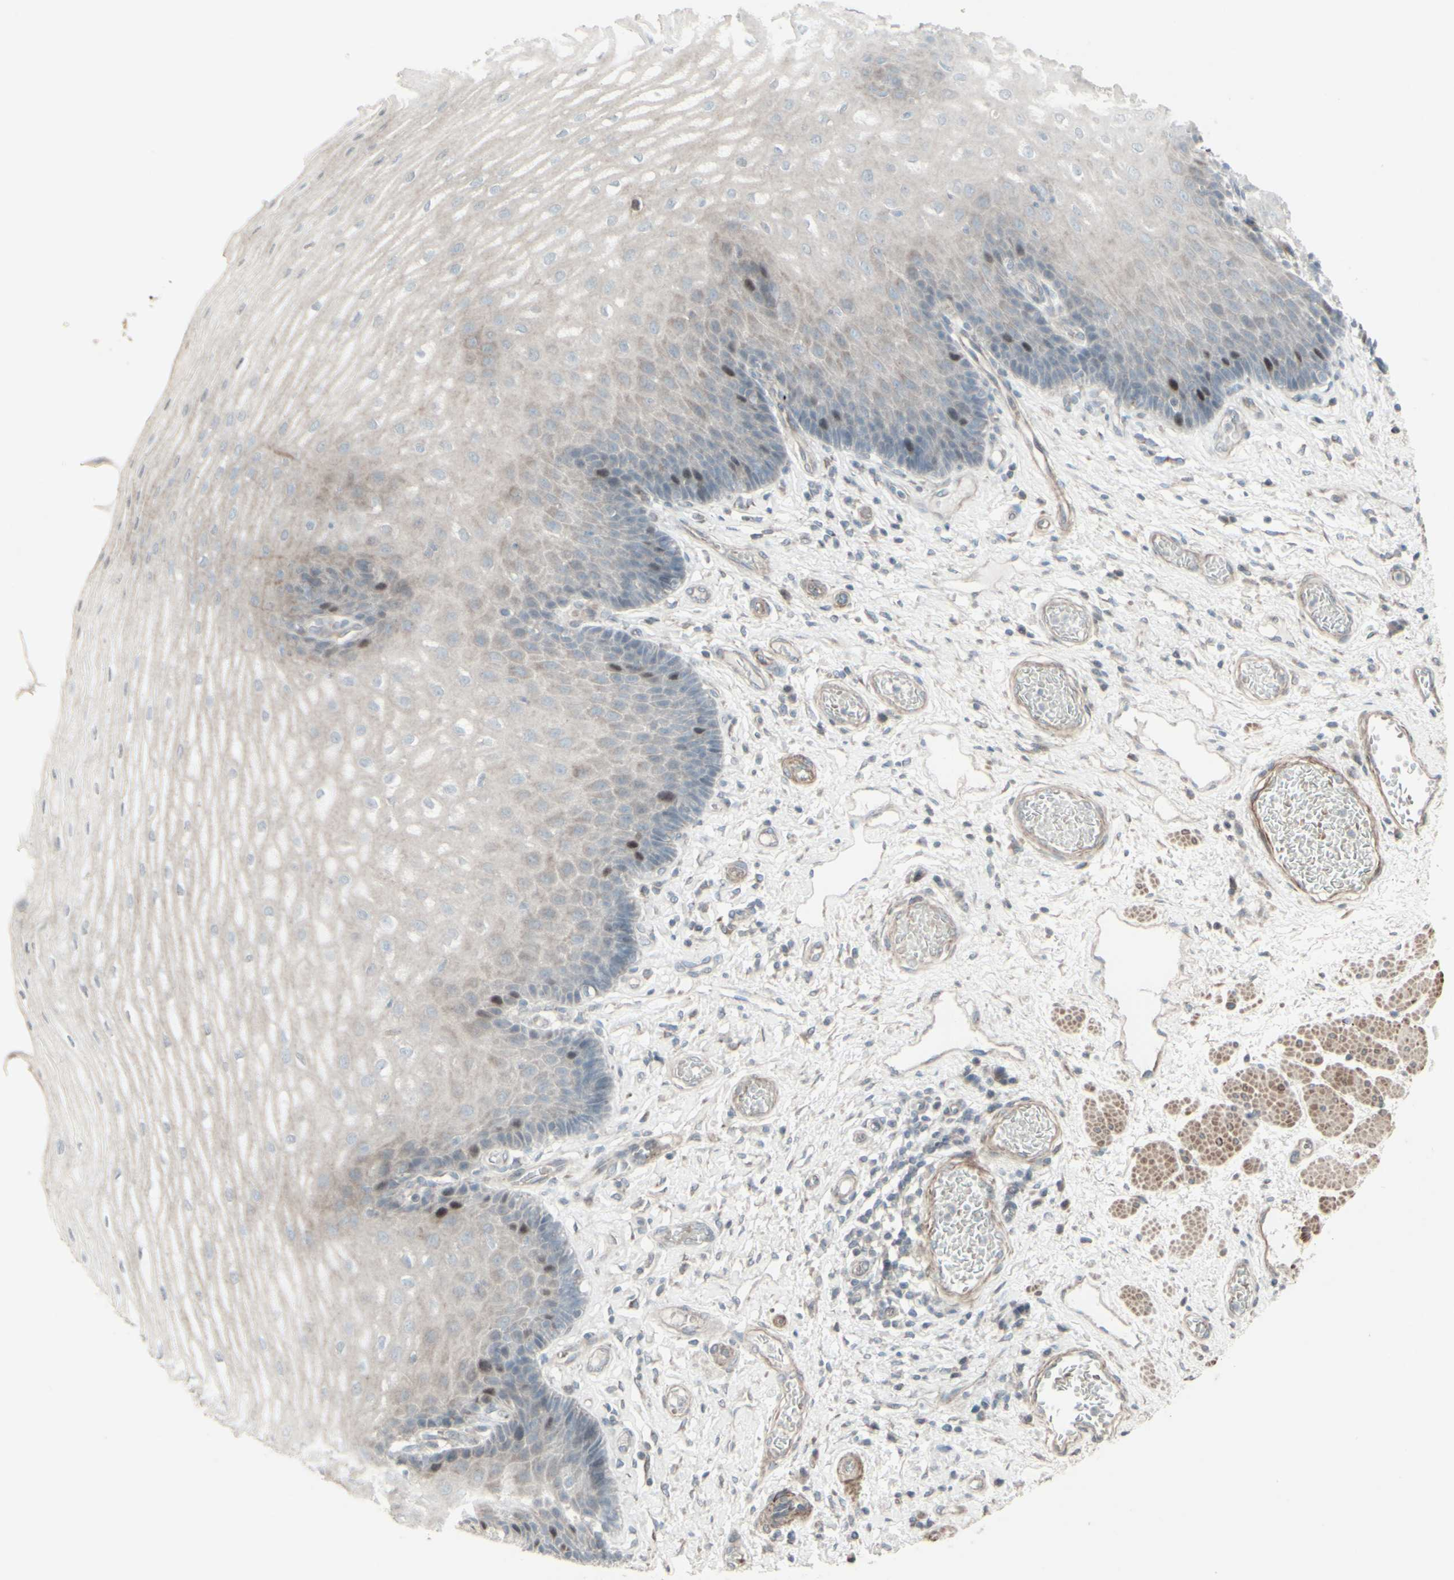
{"staining": {"intensity": "moderate", "quantity": "<25%", "location": "nuclear"}, "tissue": "esophagus", "cell_type": "Squamous epithelial cells", "image_type": "normal", "snomed": [{"axis": "morphology", "description": "Normal tissue, NOS"}, {"axis": "topography", "description": "Esophagus"}], "caption": "Esophagus stained with a brown dye reveals moderate nuclear positive staining in approximately <25% of squamous epithelial cells.", "gene": "GMNN", "patient": {"sex": "male", "age": 54}}